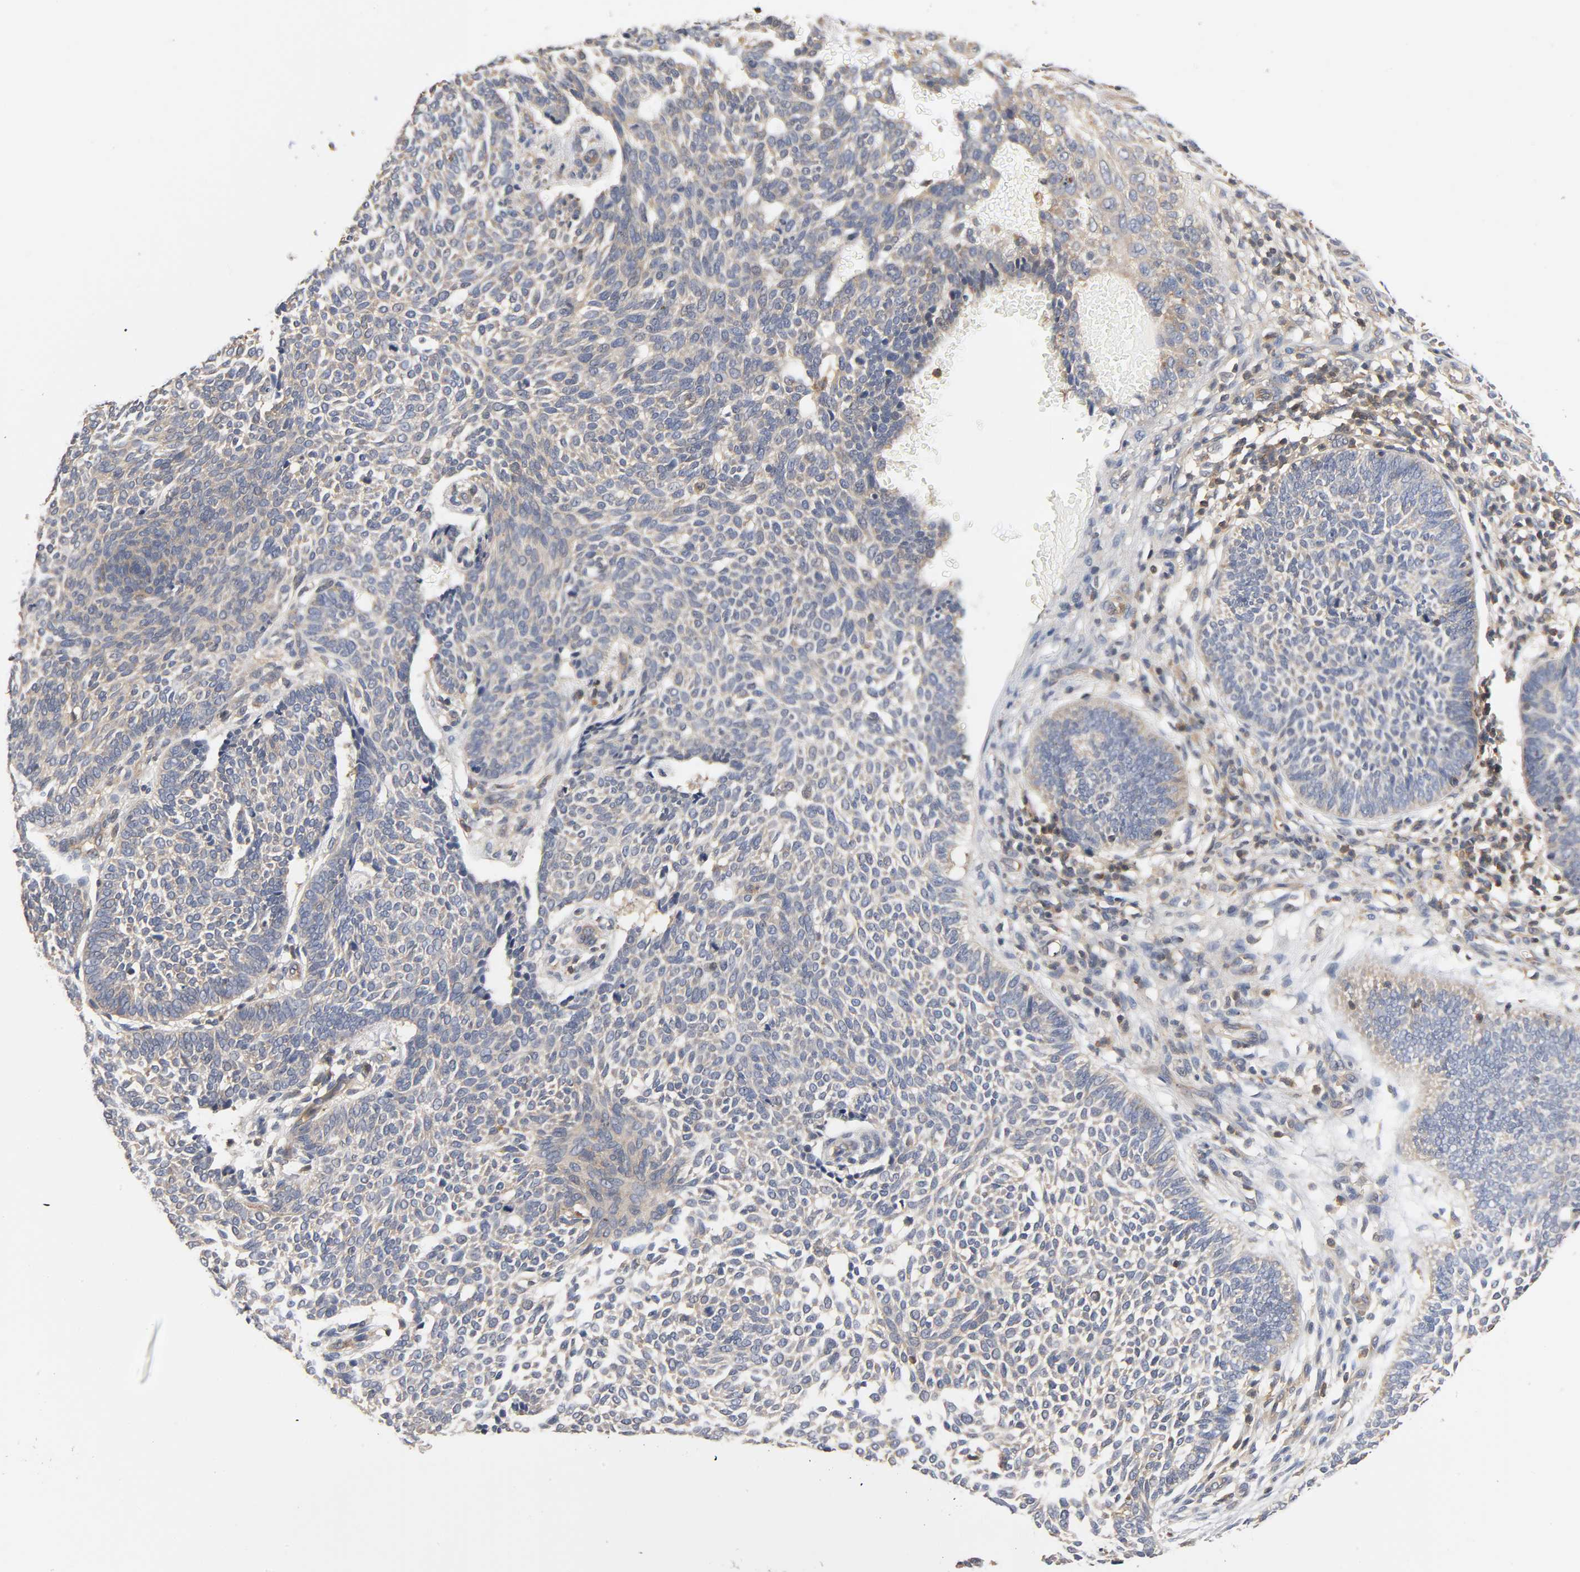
{"staining": {"intensity": "moderate", "quantity": "25%-75%", "location": "cytoplasmic/membranous"}, "tissue": "skin cancer", "cell_type": "Tumor cells", "image_type": "cancer", "snomed": [{"axis": "morphology", "description": "Normal tissue, NOS"}, {"axis": "morphology", "description": "Basal cell carcinoma"}, {"axis": "topography", "description": "Skin"}], "caption": "Immunohistochemical staining of human skin cancer (basal cell carcinoma) demonstrates moderate cytoplasmic/membranous protein expression in about 25%-75% of tumor cells.", "gene": "ACTR2", "patient": {"sex": "male", "age": 87}}